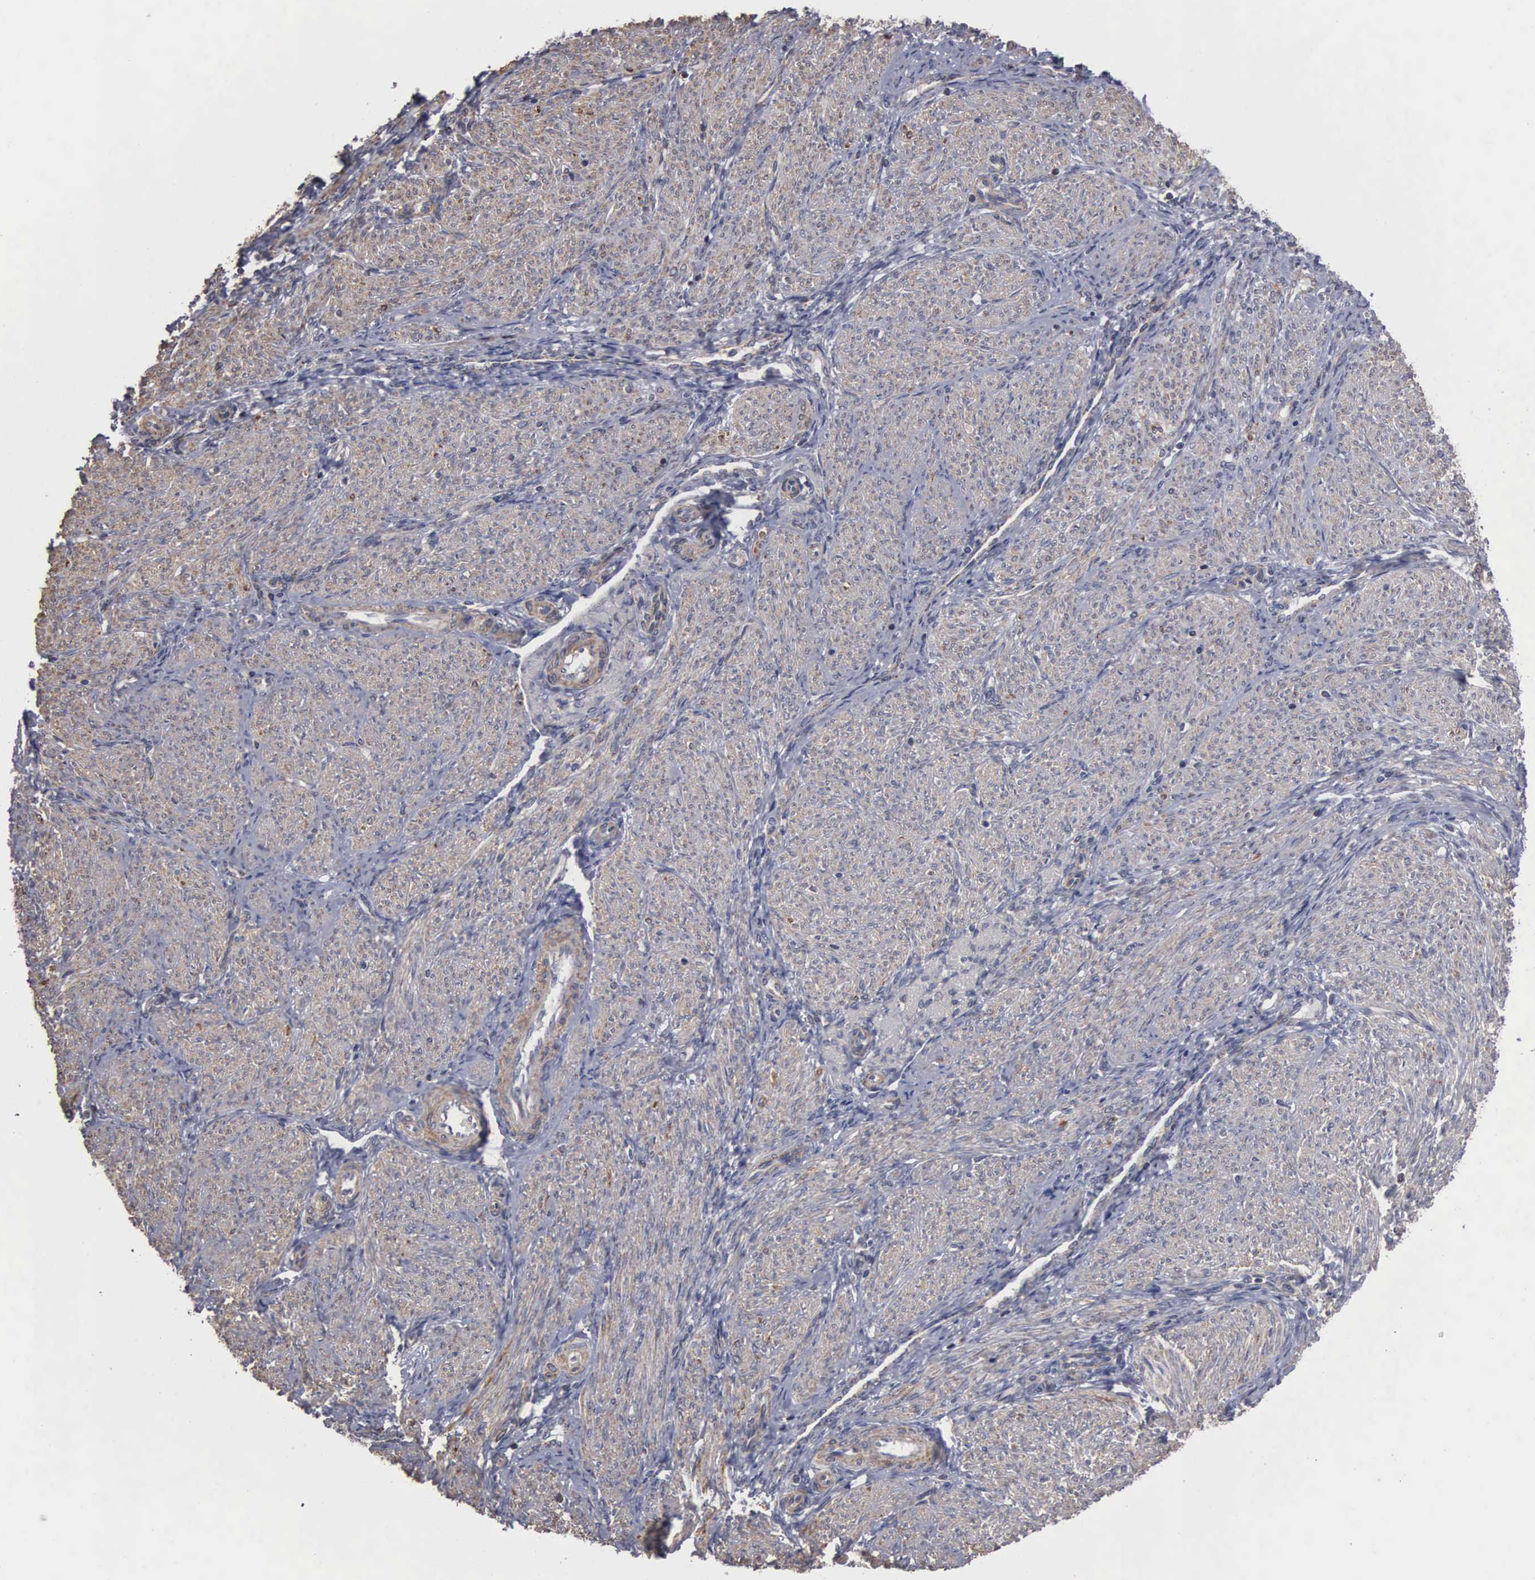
{"staining": {"intensity": "weak", "quantity": "<25%", "location": "cytoplasmic/membranous"}, "tissue": "endometrium", "cell_type": "Cells in endometrial stroma", "image_type": "normal", "snomed": [{"axis": "morphology", "description": "Normal tissue, NOS"}, {"axis": "topography", "description": "Endometrium"}], "caption": "This is an immunohistochemistry image of normal human endometrium. There is no expression in cells in endometrial stroma.", "gene": "NGDN", "patient": {"sex": "female", "age": 36}}